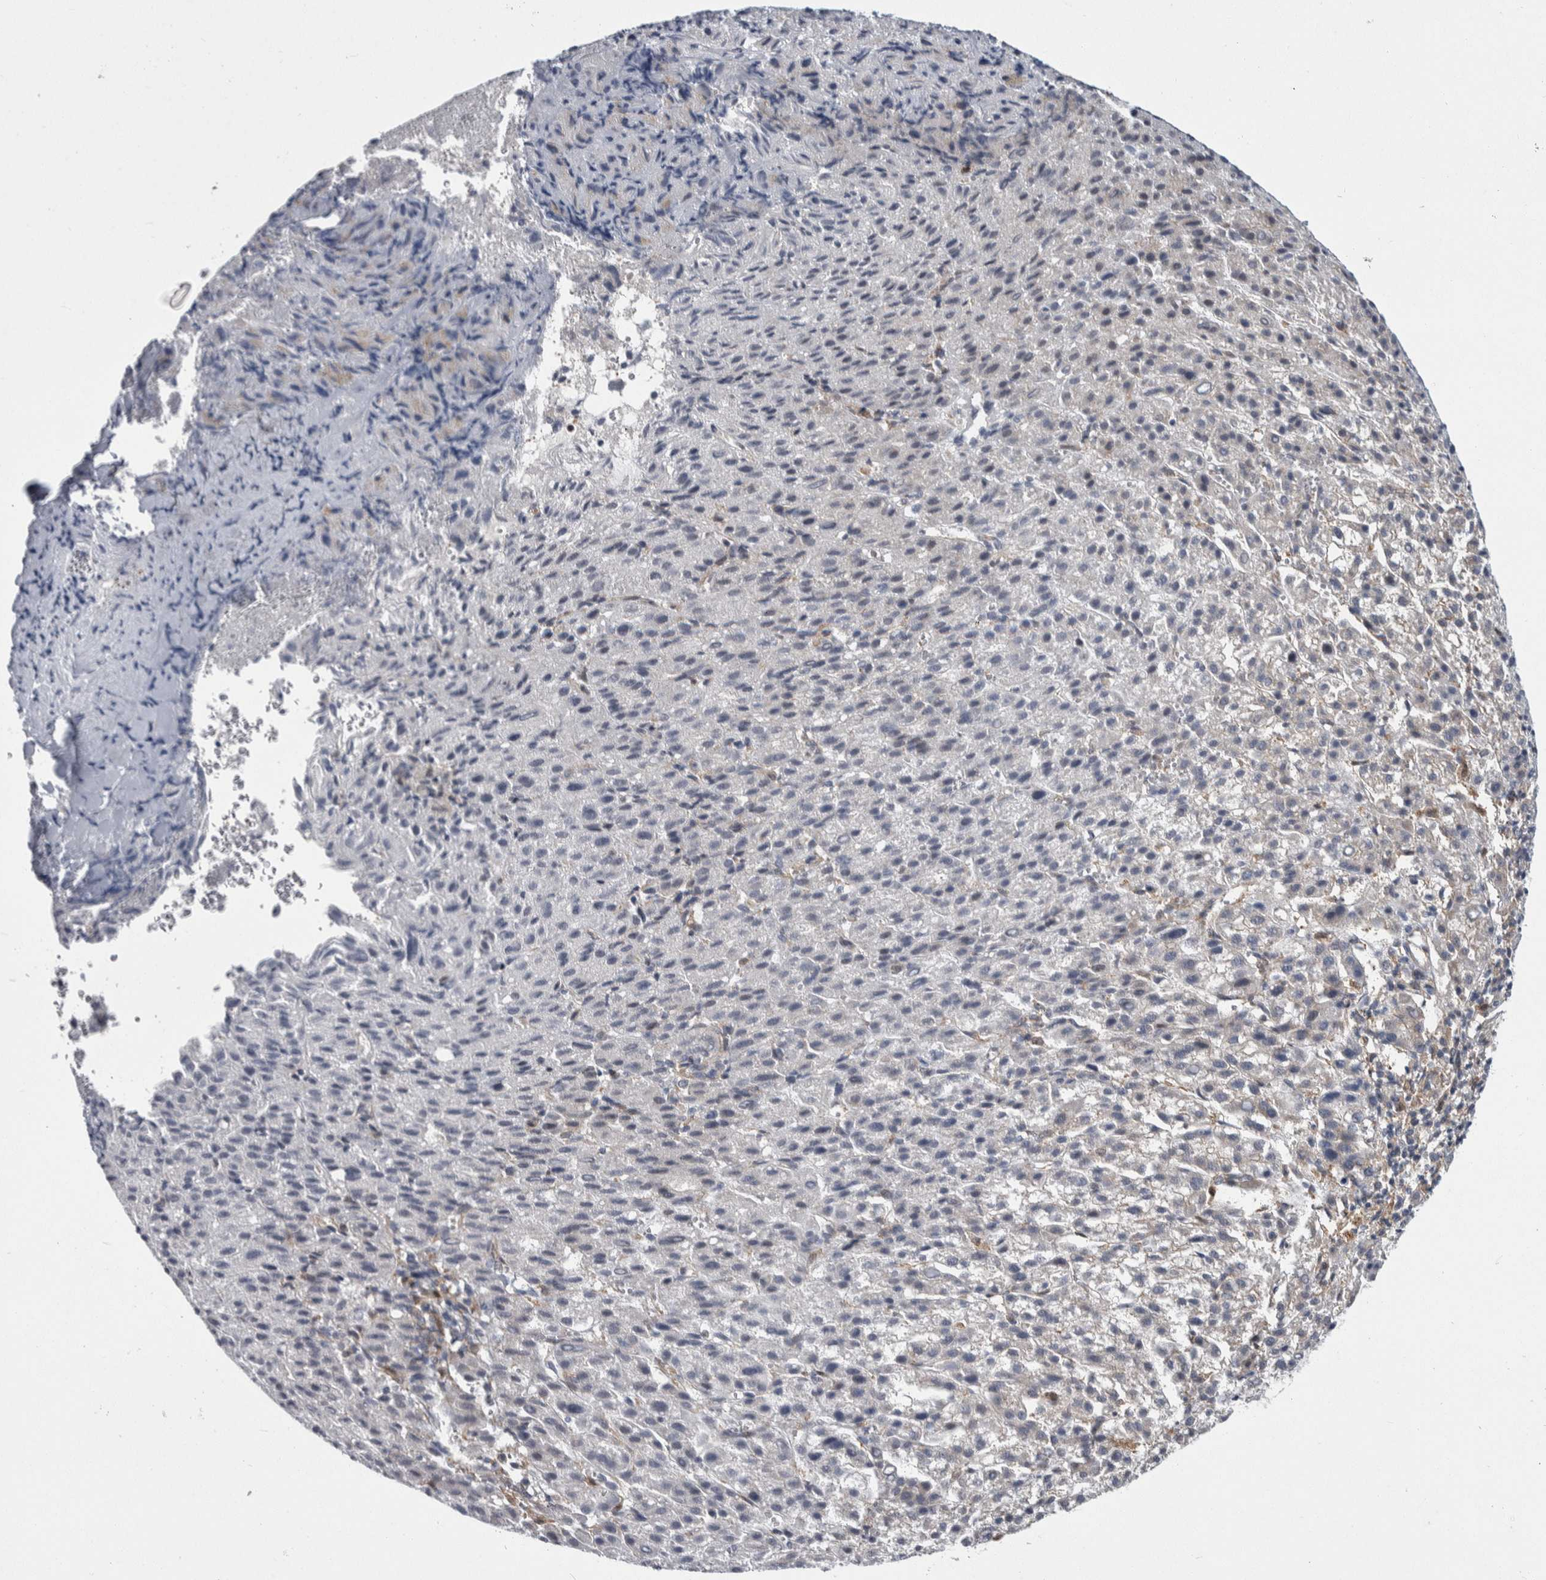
{"staining": {"intensity": "negative", "quantity": "none", "location": "none"}, "tissue": "liver cancer", "cell_type": "Tumor cells", "image_type": "cancer", "snomed": [{"axis": "morphology", "description": "Carcinoma, Hepatocellular, NOS"}, {"axis": "topography", "description": "Liver"}], "caption": "The immunohistochemistry (IHC) photomicrograph has no significant positivity in tumor cells of liver hepatocellular carcinoma tissue.", "gene": "PTPA", "patient": {"sex": "female", "age": 58}}